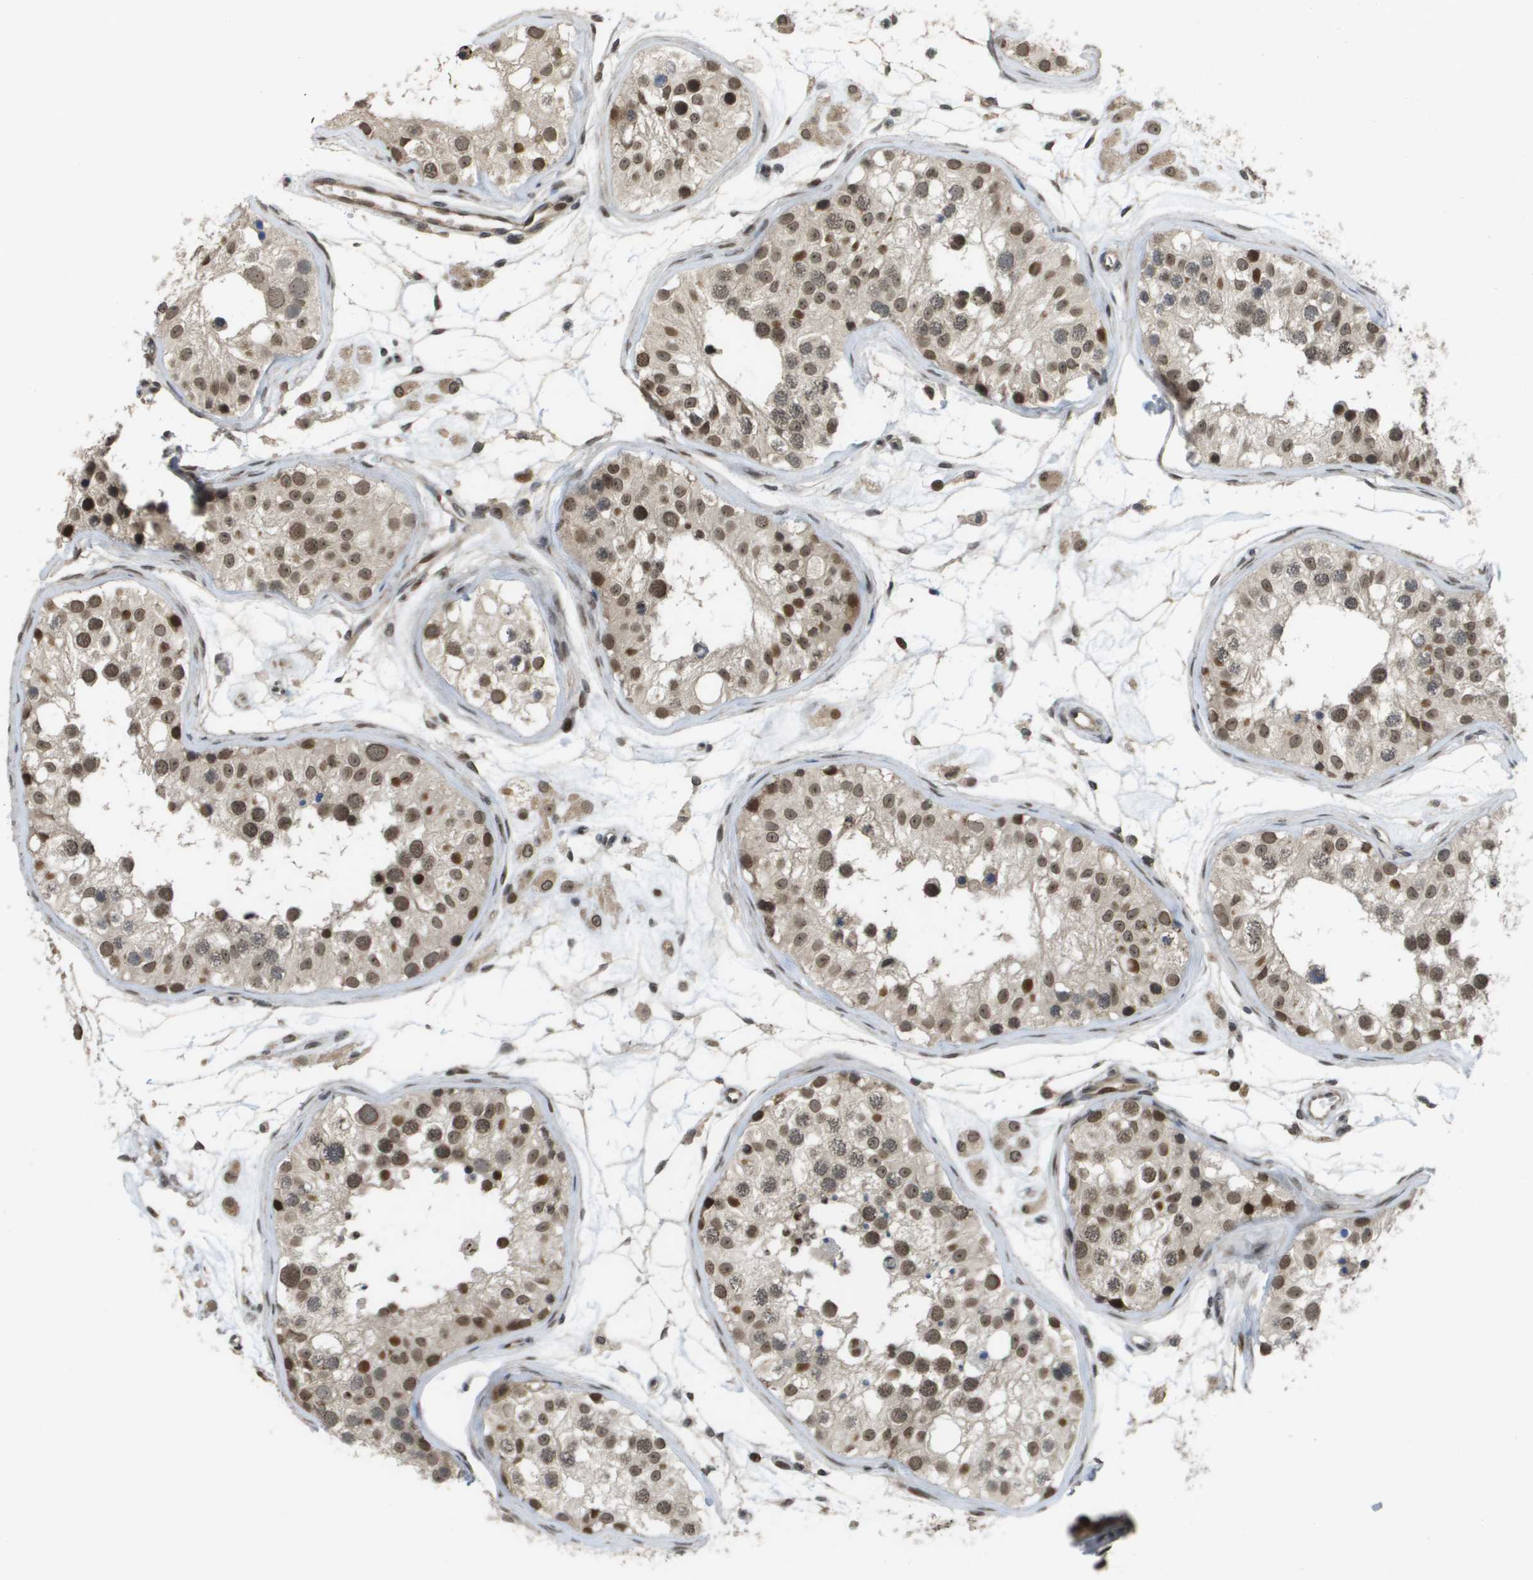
{"staining": {"intensity": "moderate", "quantity": ">75%", "location": "nuclear"}, "tissue": "testis", "cell_type": "Cells in seminiferous ducts", "image_type": "normal", "snomed": [{"axis": "morphology", "description": "Normal tissue, NOS"}, {"axis": "morphology", "description": "Adenocarcinoma, metastatic, NOS"}, {"axis": "topography", "description": "Testis"}], "caption": "IHC (DAB) staining of benign human testis demonstrates moderate nuclear protein expression in about >75% of cells in seminiferous ducts. The staining was performed using DAB (3,3'-diaminobenzidine), with brown indicating positive protein expression. Nuclei are stained blue with hematoxylin.", "gene": "KAT5", "patient": {"sex": "male", "age": 26}}